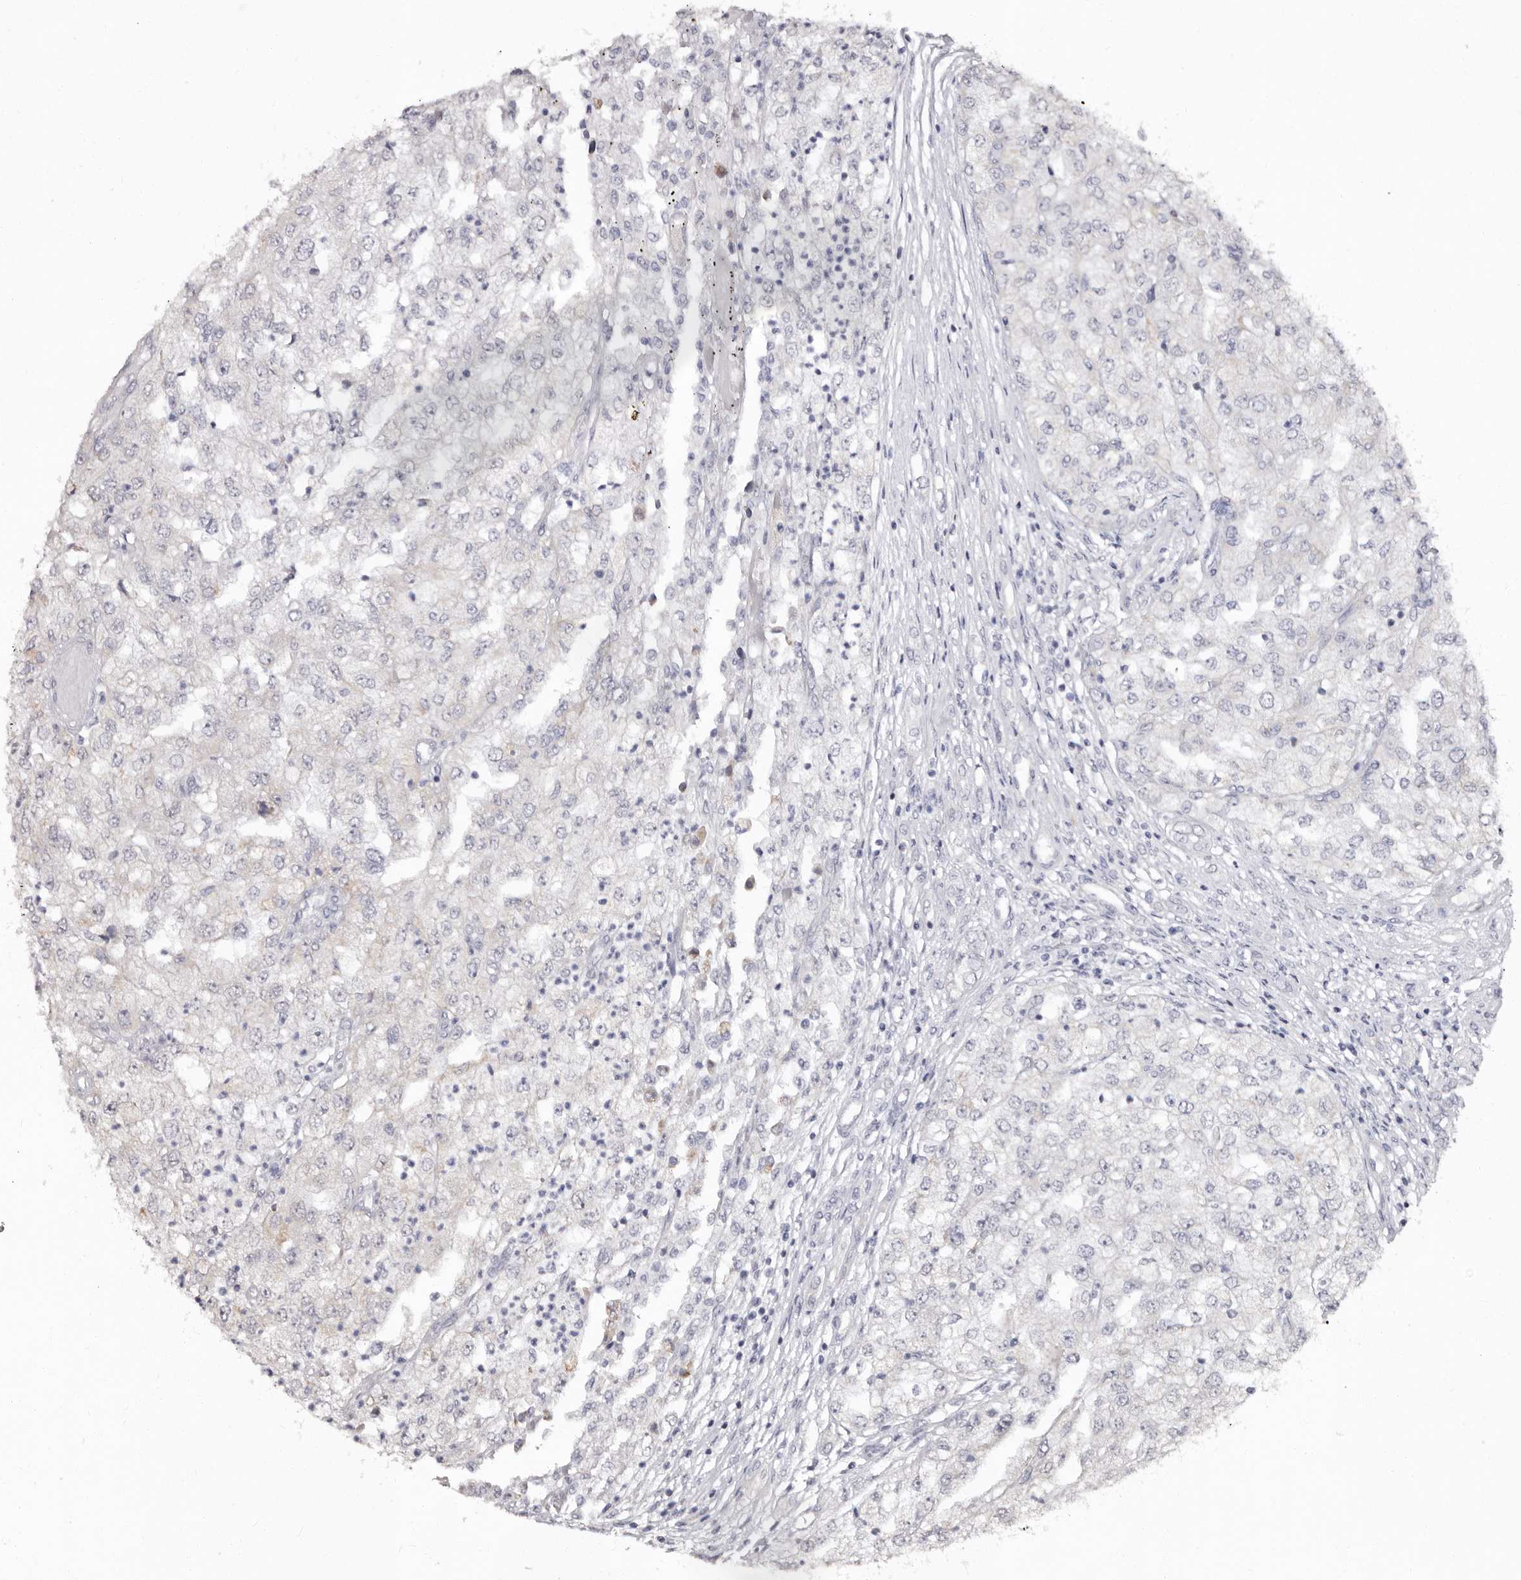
{"staining": {"intensity": "weak", "quantity": "<25%", "location": "cytoplasmic/membranous"}, "tissue": "renal cancer", "cell_type": "Tumor cells", "image_type": "cancer", "snomed": [{"axis": "morphology", "description": "Adenocarcinoma, NOS"}, {"axis": "topography", "description": "Kidney"}], "caption": "Tumor cells are negative for brown protein staining in adenocarcinoma (renal).", "gene": "PHF20L1", "patient": {"sex": "female", "age": 54}}